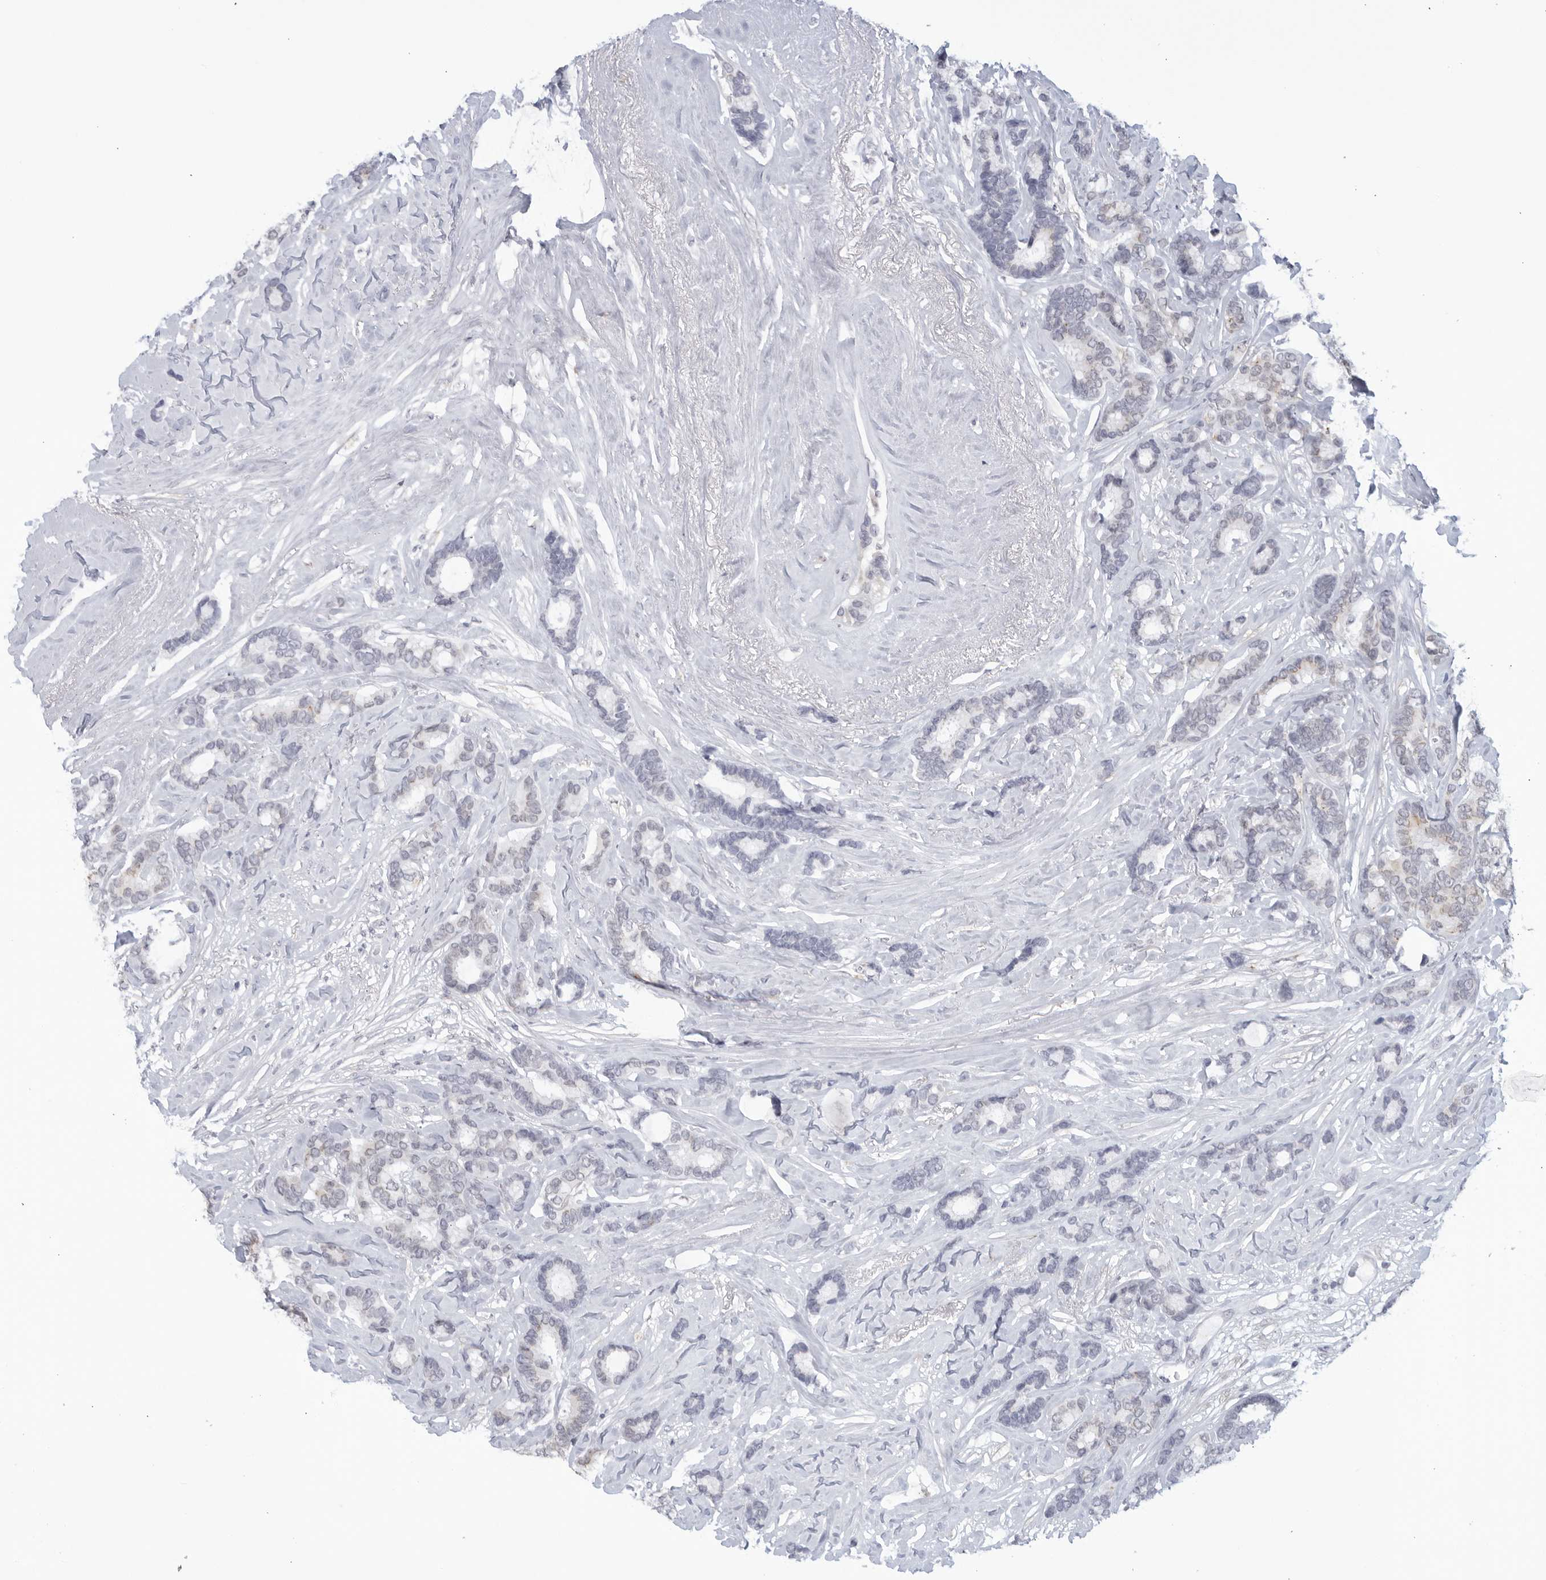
{"staining": {"intensity": "negative", "quantity": "none", "location": "none"}, "tissue": "breast cancer", "cell_type": "Tumor cells", "image_type": "cancer", "snomed": [{"axis": "morphology", "description": "Duct carcinoma"}, {"axis": "topography", "description": "Breast"}], "caption": "DAB (3,3'-diaminobenzidine) immunohistochemical staining of breast infiltrating ductal carcinoma exhibits no significant positivity in tumor cells.", "gene": "WDTC1", "patient": {"sex": "female", "age": 87}}